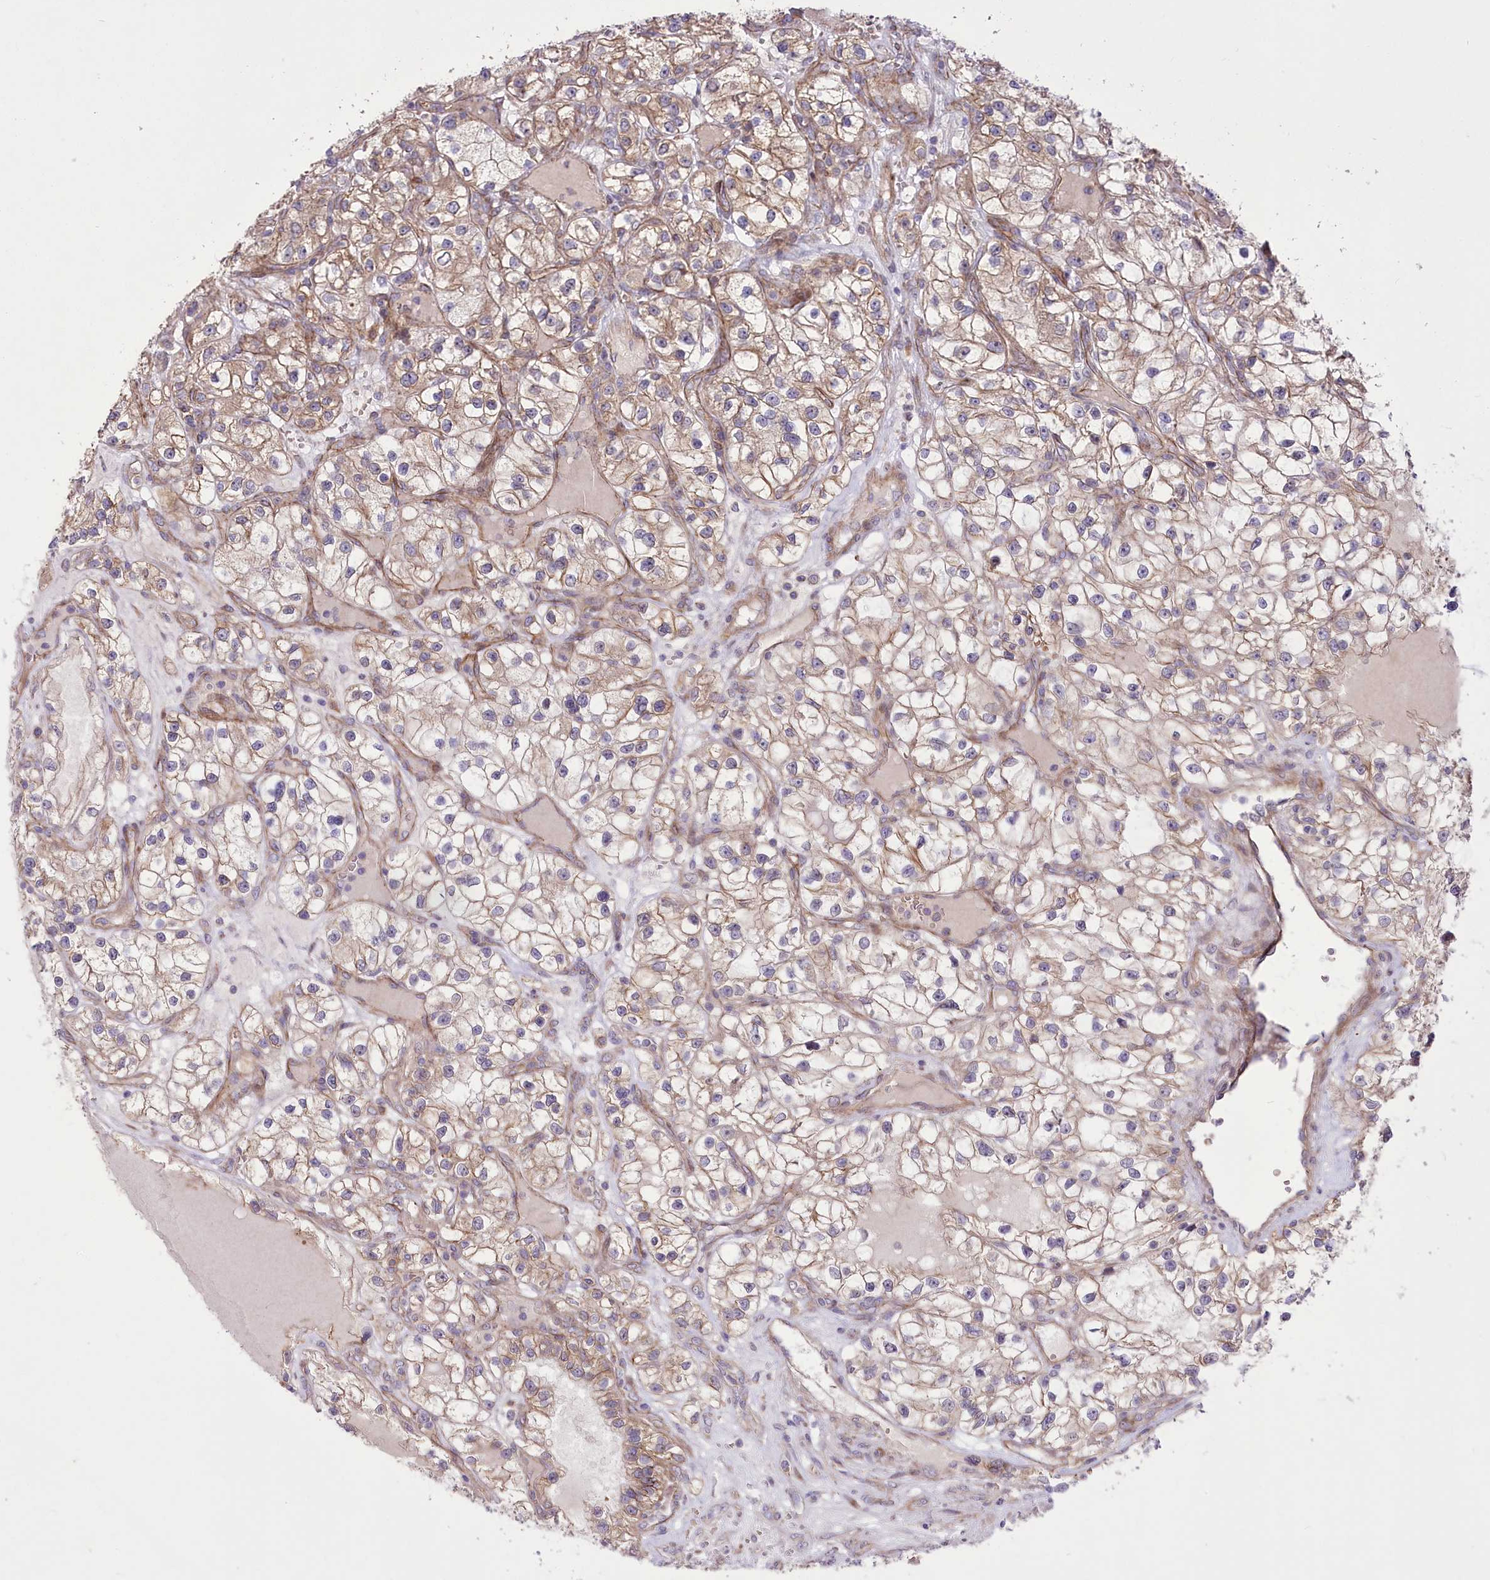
{"staining": {"intensity": "weak", "quantity": "25%-75%", "location": "cytoplasmic/membranous"}, "tissue": "renal cancer", "cell_type": "Tumor cells", "image_type": "cancer", "snomed": [{"axis": "morphology", "description": "Adenocarcinoma, NOS"}, {"axis": "topography", "description": "Kidney"}], "caption": "Tumor cells show low levels of weak cytoplasmic/membranous staining in about 25%-75% of cells in human renal cancer.", "gene": "TRUB1", "patient": {"sex": "female", "age": 57}}